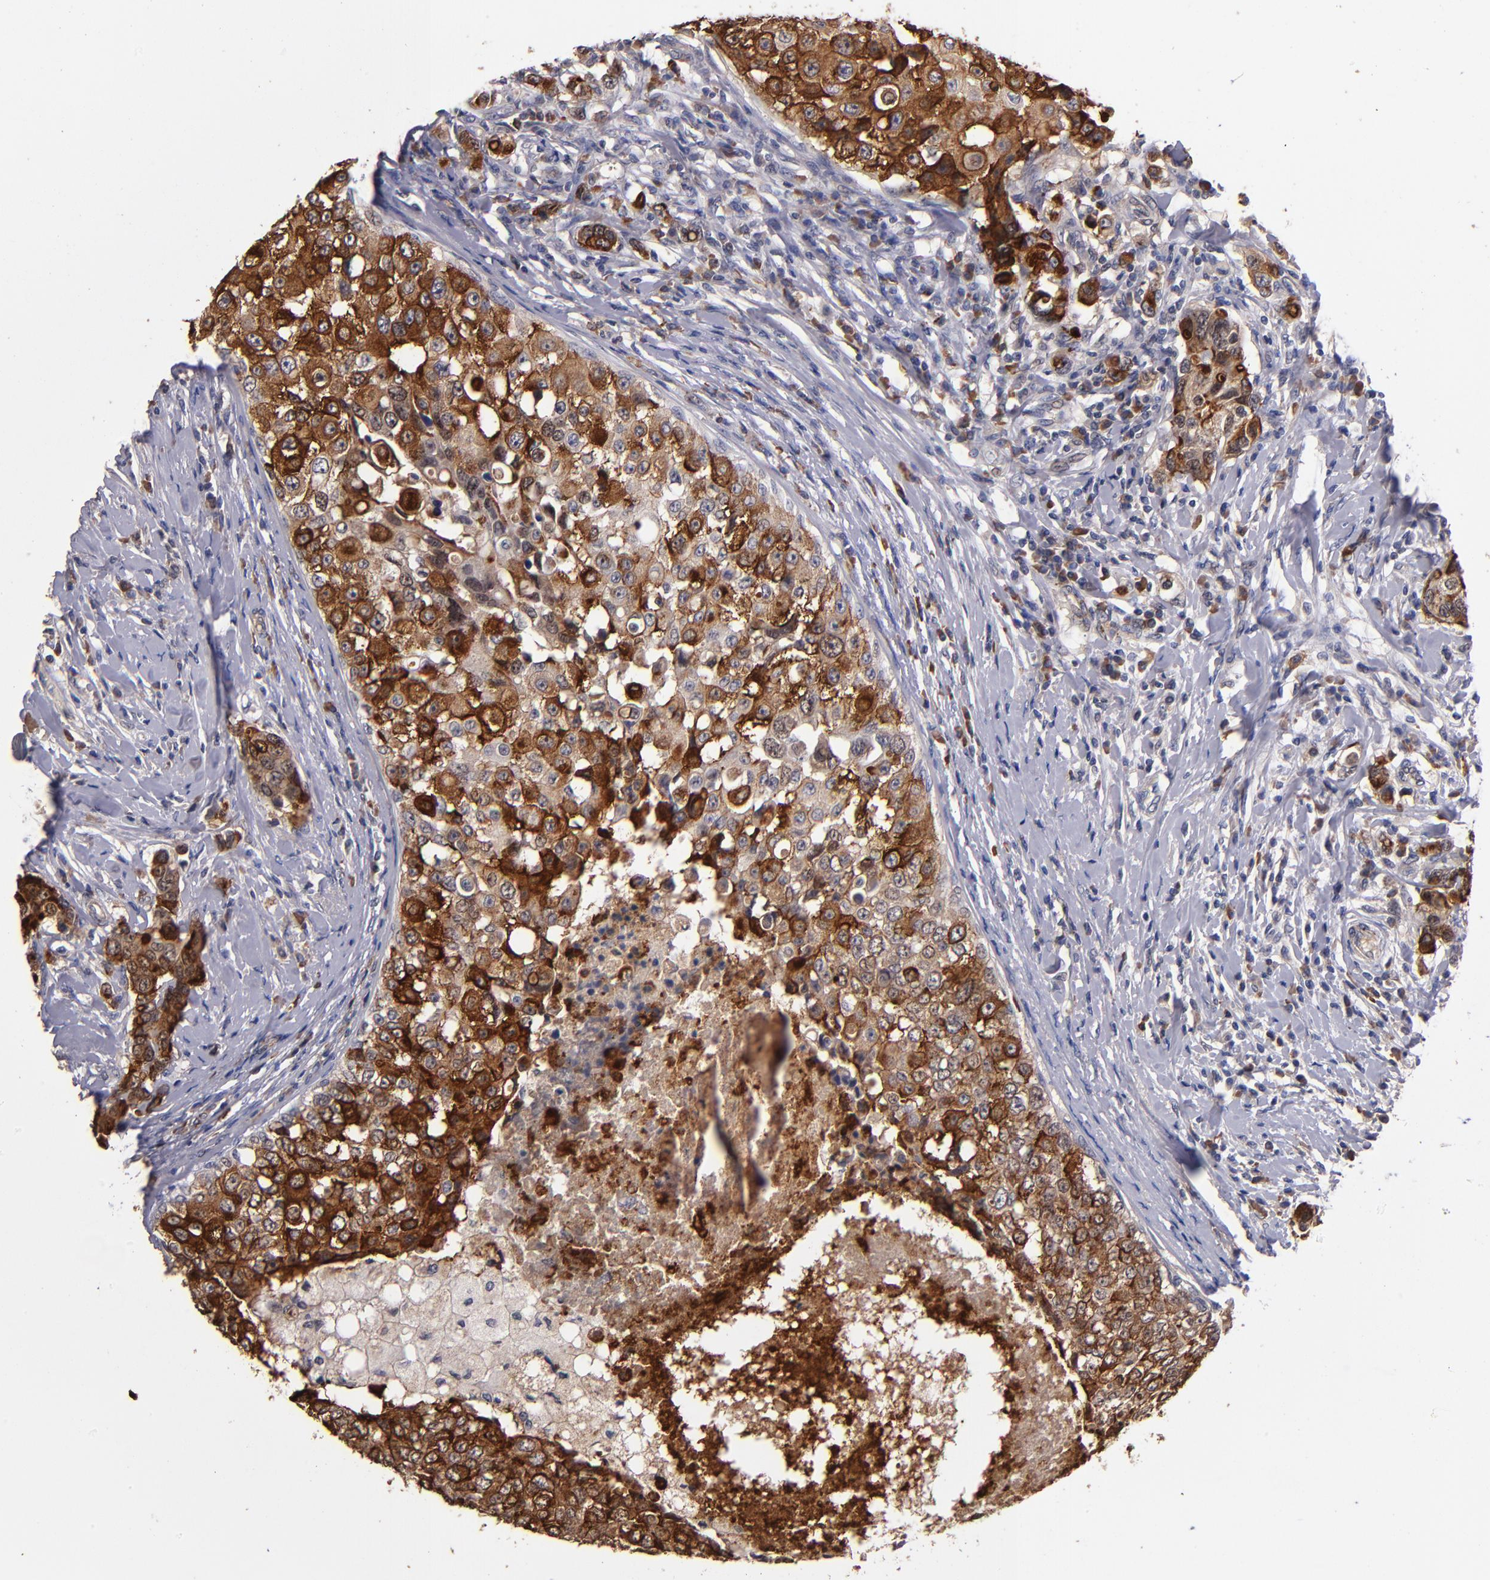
{"staining": {"intensity": "strong", "quantity": ">75%", "location": "cytoplasmic/membranous"}, "tissue": "breast cancer", "cell_type": "Tumor cells", "image_type": "cancer", "snomed": [{"axis": "morphology", "description": "Duct carcinoma"}, {"axis": "topography", "description": "Breast"}], "caption": "Human intraductal carcinoma (breast) stained with a brown dye shows strong cytoplasmic/membranous positive staining in approximately >75% of tumor cells.", "gene": "TTLL12", "patient": {"sex": "female", "age": 27}}